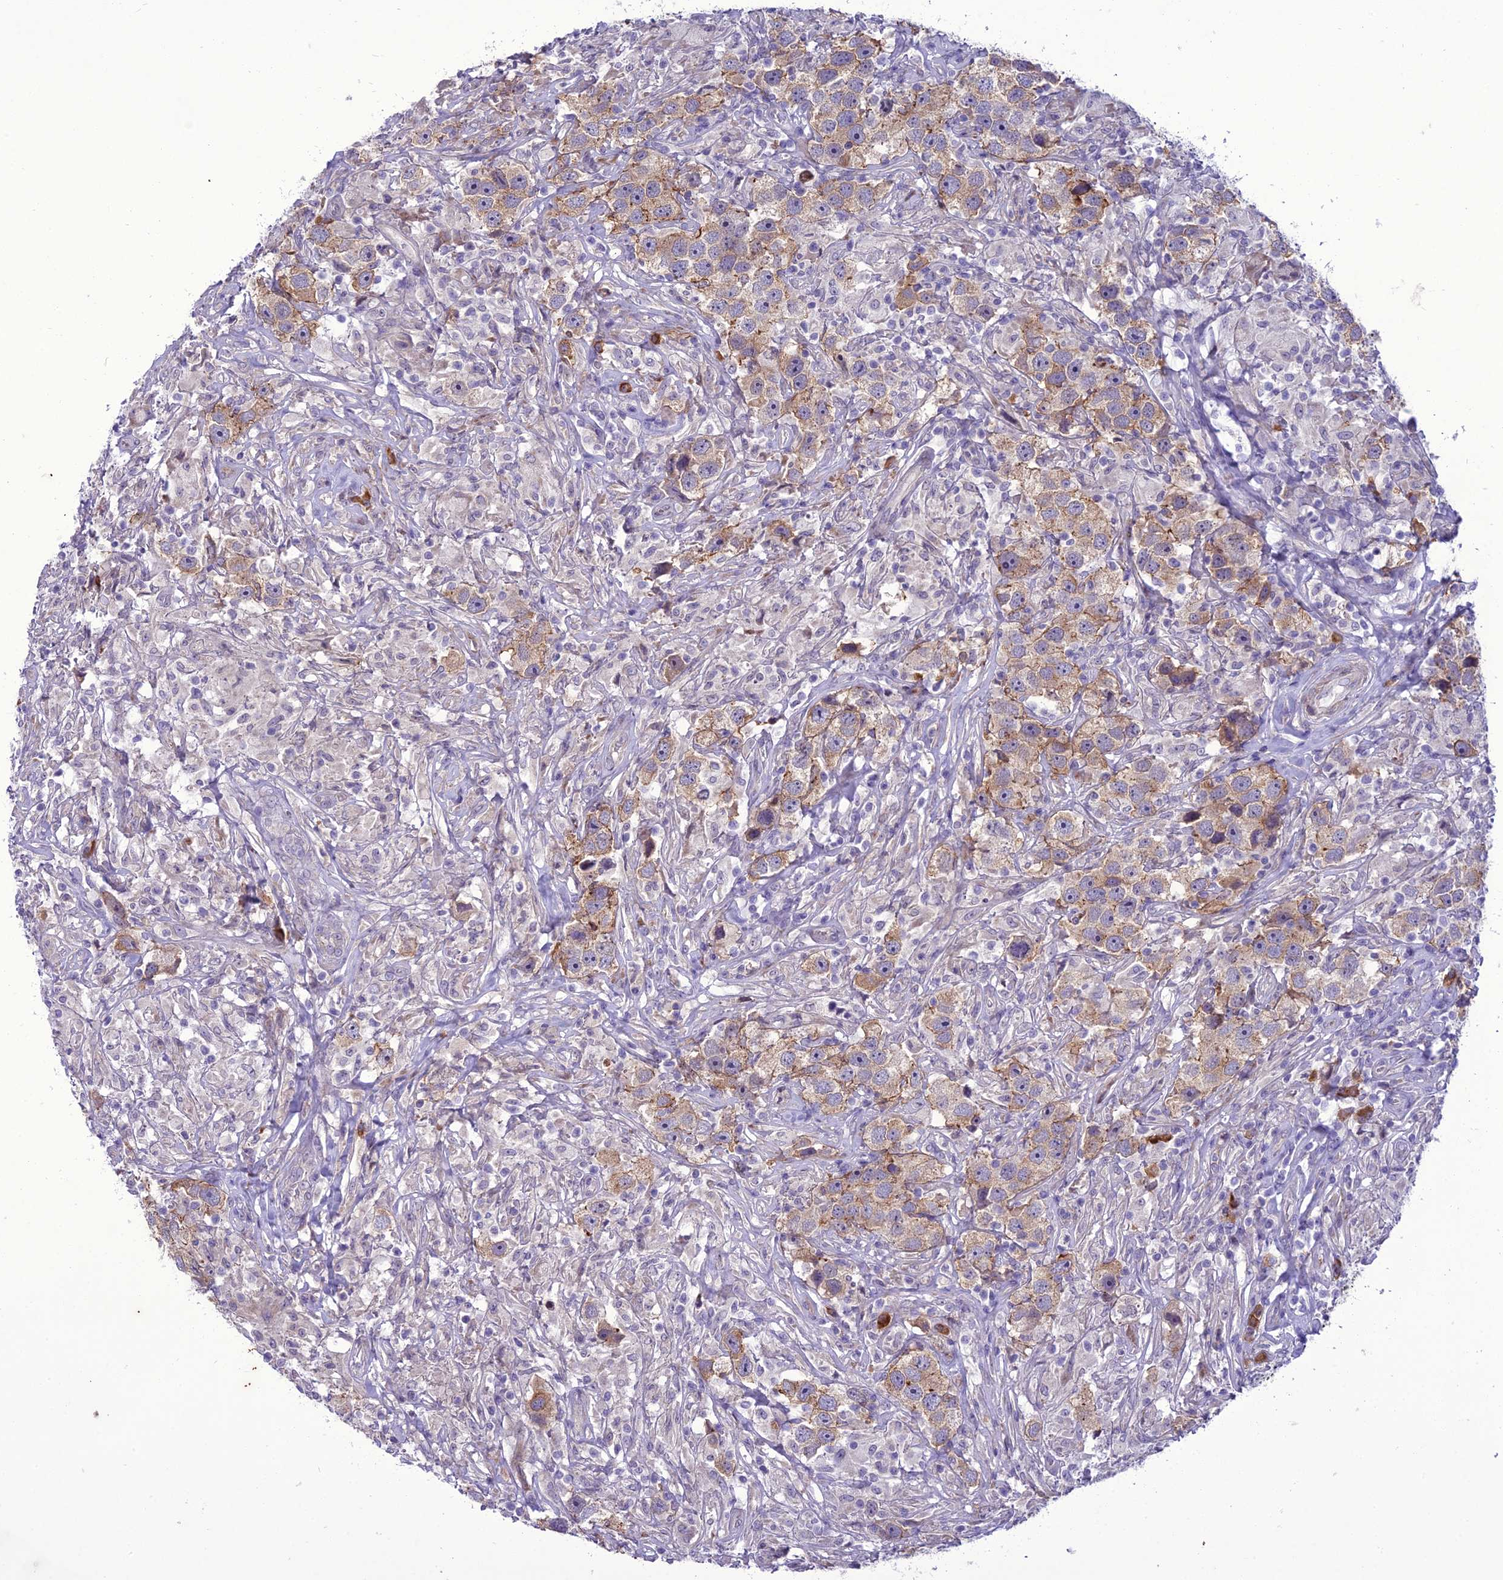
{"staining": {"intensity": "weak", "quantity": ">75%", "location": "cytoplasmic/membranous"}, "tissue": "testis cancer", "cell_type": "Tumor cells", "image_type": "cancer", "snomed": [{"axis": "morphology", "description": "Seminoma, NOS"}, {"axis": "topography", "description": "Testis"}], "caption": "Weak cytoplasmic/membranous positivity for a protein is present in approximately >75% of tumor cells of testis cancer (seminoma) using immunohistochemistry (IHC).", "gene": "NEURL2", "patient": {"sex": "male", "age": 49}}